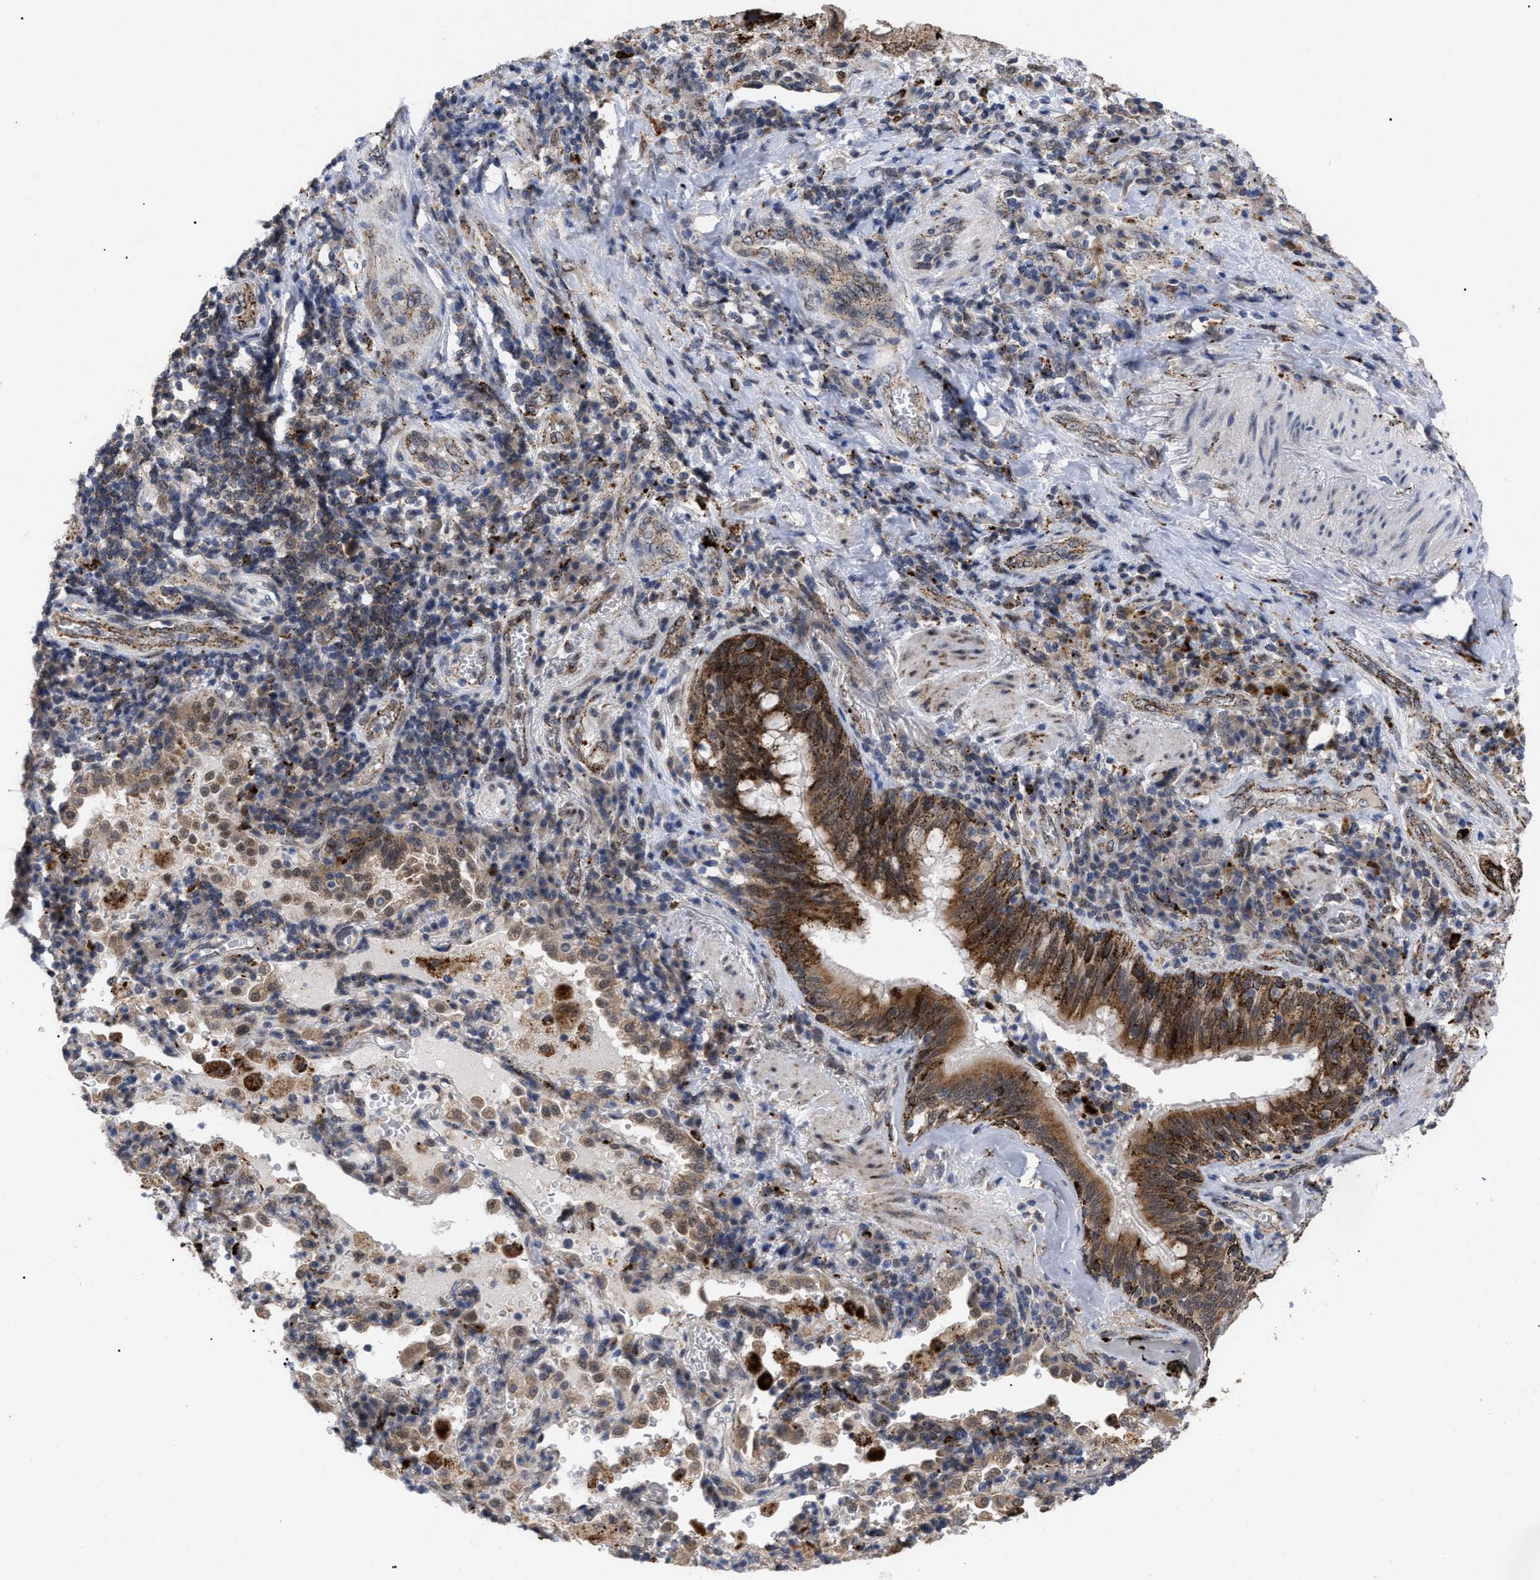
{"staining": {"intensity": "strong", "quantity": ">75%", "location": "cytoplasmic/membranous"}, "tissue": "lung cancer", "cell_type": "Tumor cells", "image_type": "cancer", "snomed": [{"axis": "morphology", "description": "Adenocarcinoma, NOS"}, {"axis": "topography", "description": "Lung"}], "caption": "This histopathology image reveals lung adenocarcinoma stained with immunohistochemistry (IHC) to label a protein in brown. The cytoplasmic/membranous of tumor cells show strong positivity for the protein. Nuclei are counter-stained blue.", "gene": "UPF1", "patient": {"sex": "male", "age": 64}}